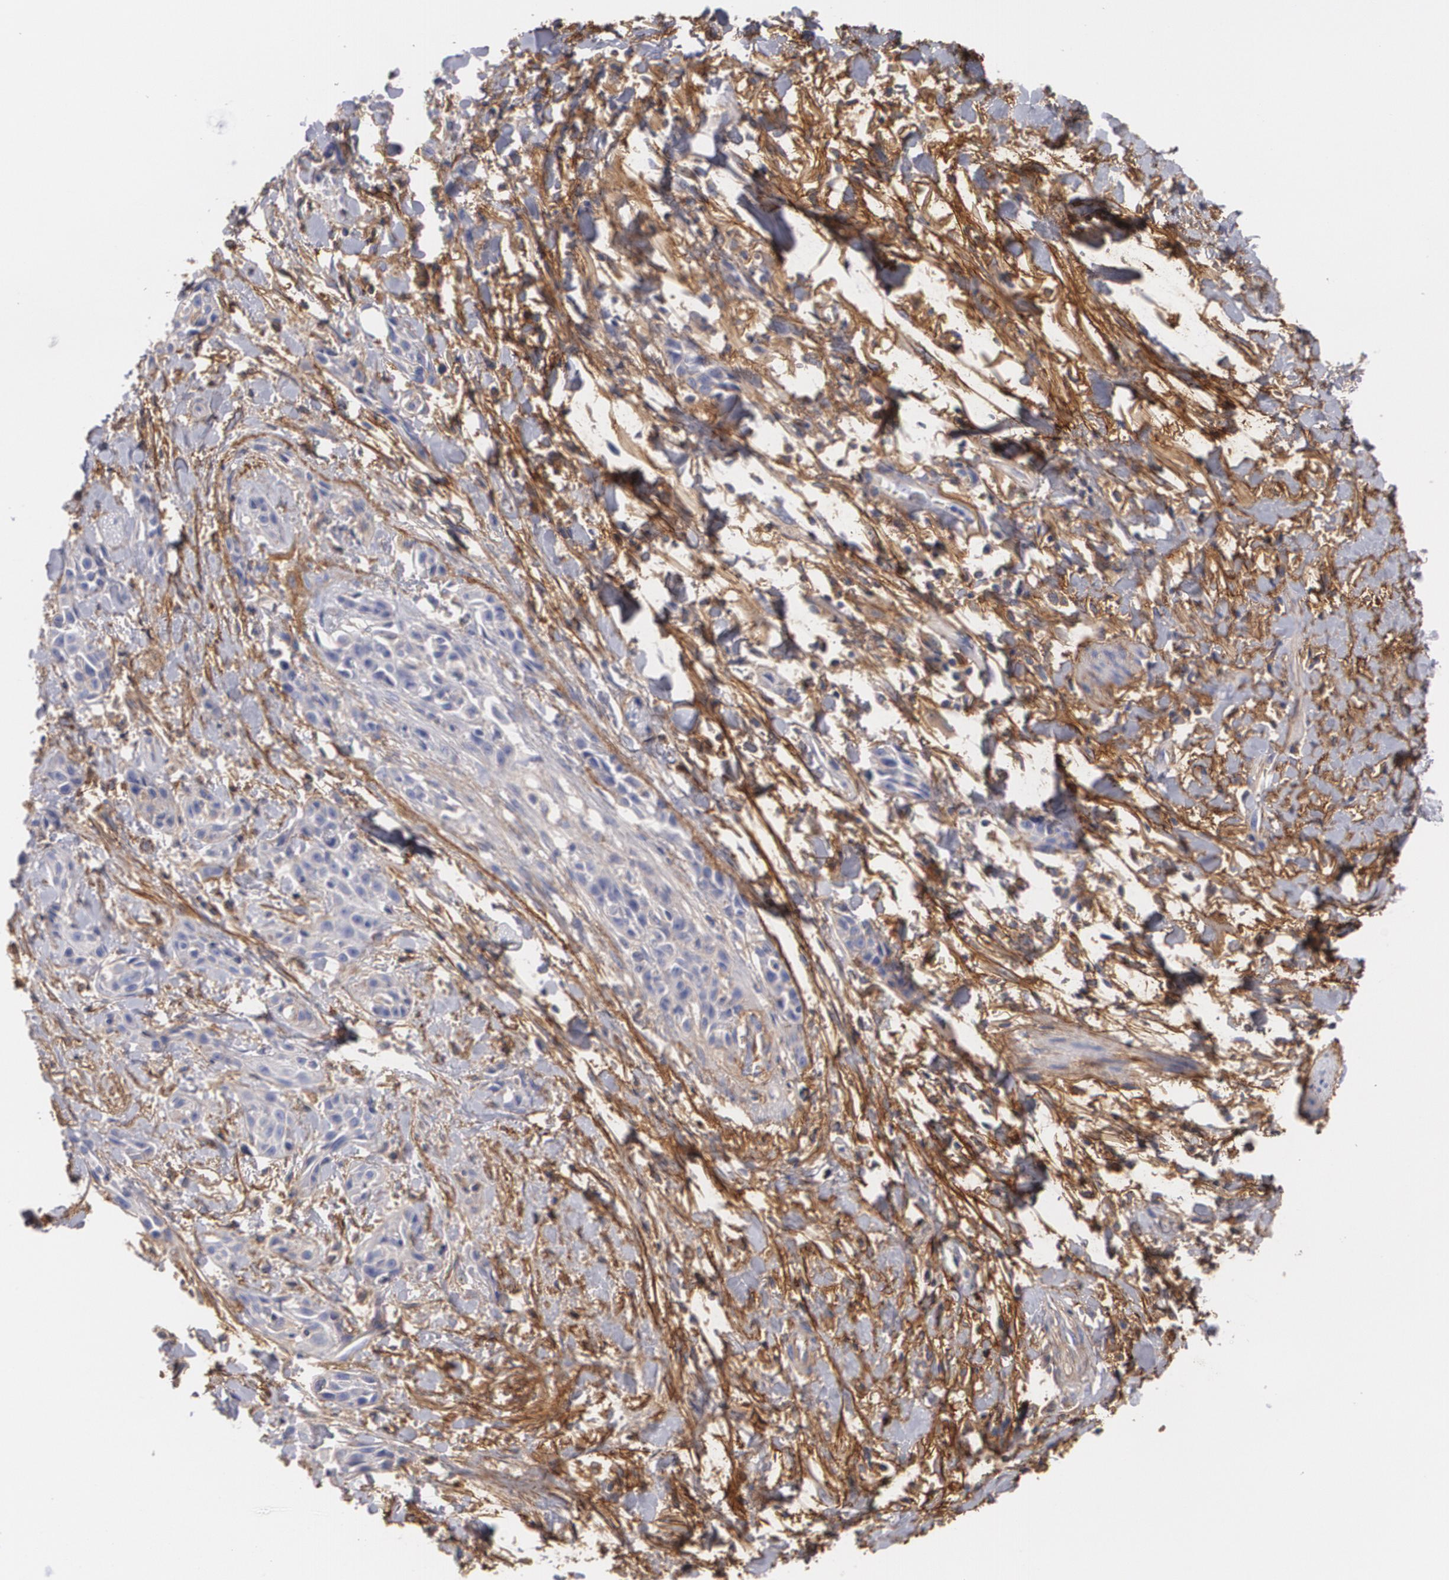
{"staining": {"intensity": "negative", "quantity": "none", "location": "none"}, "tissue": "skin cancer", "cell_type": "Tumor cells", "image_type": "cancer", "snomed": [{"axis": "morphology", "description": "Squamous cell carcinoma, NOS"}, {"axis": "topography", "description": "Skin"}, {"axis": "topography", "description": "Anal"}], "caption": "Immunohistochemistry micrograph of human skin squamous cell carcinoma stained for a protein (brown), which demonstrates no staining in tumor cells.", "gene": "FBLN1", "patient": {"sex": "male", "age": 64}}